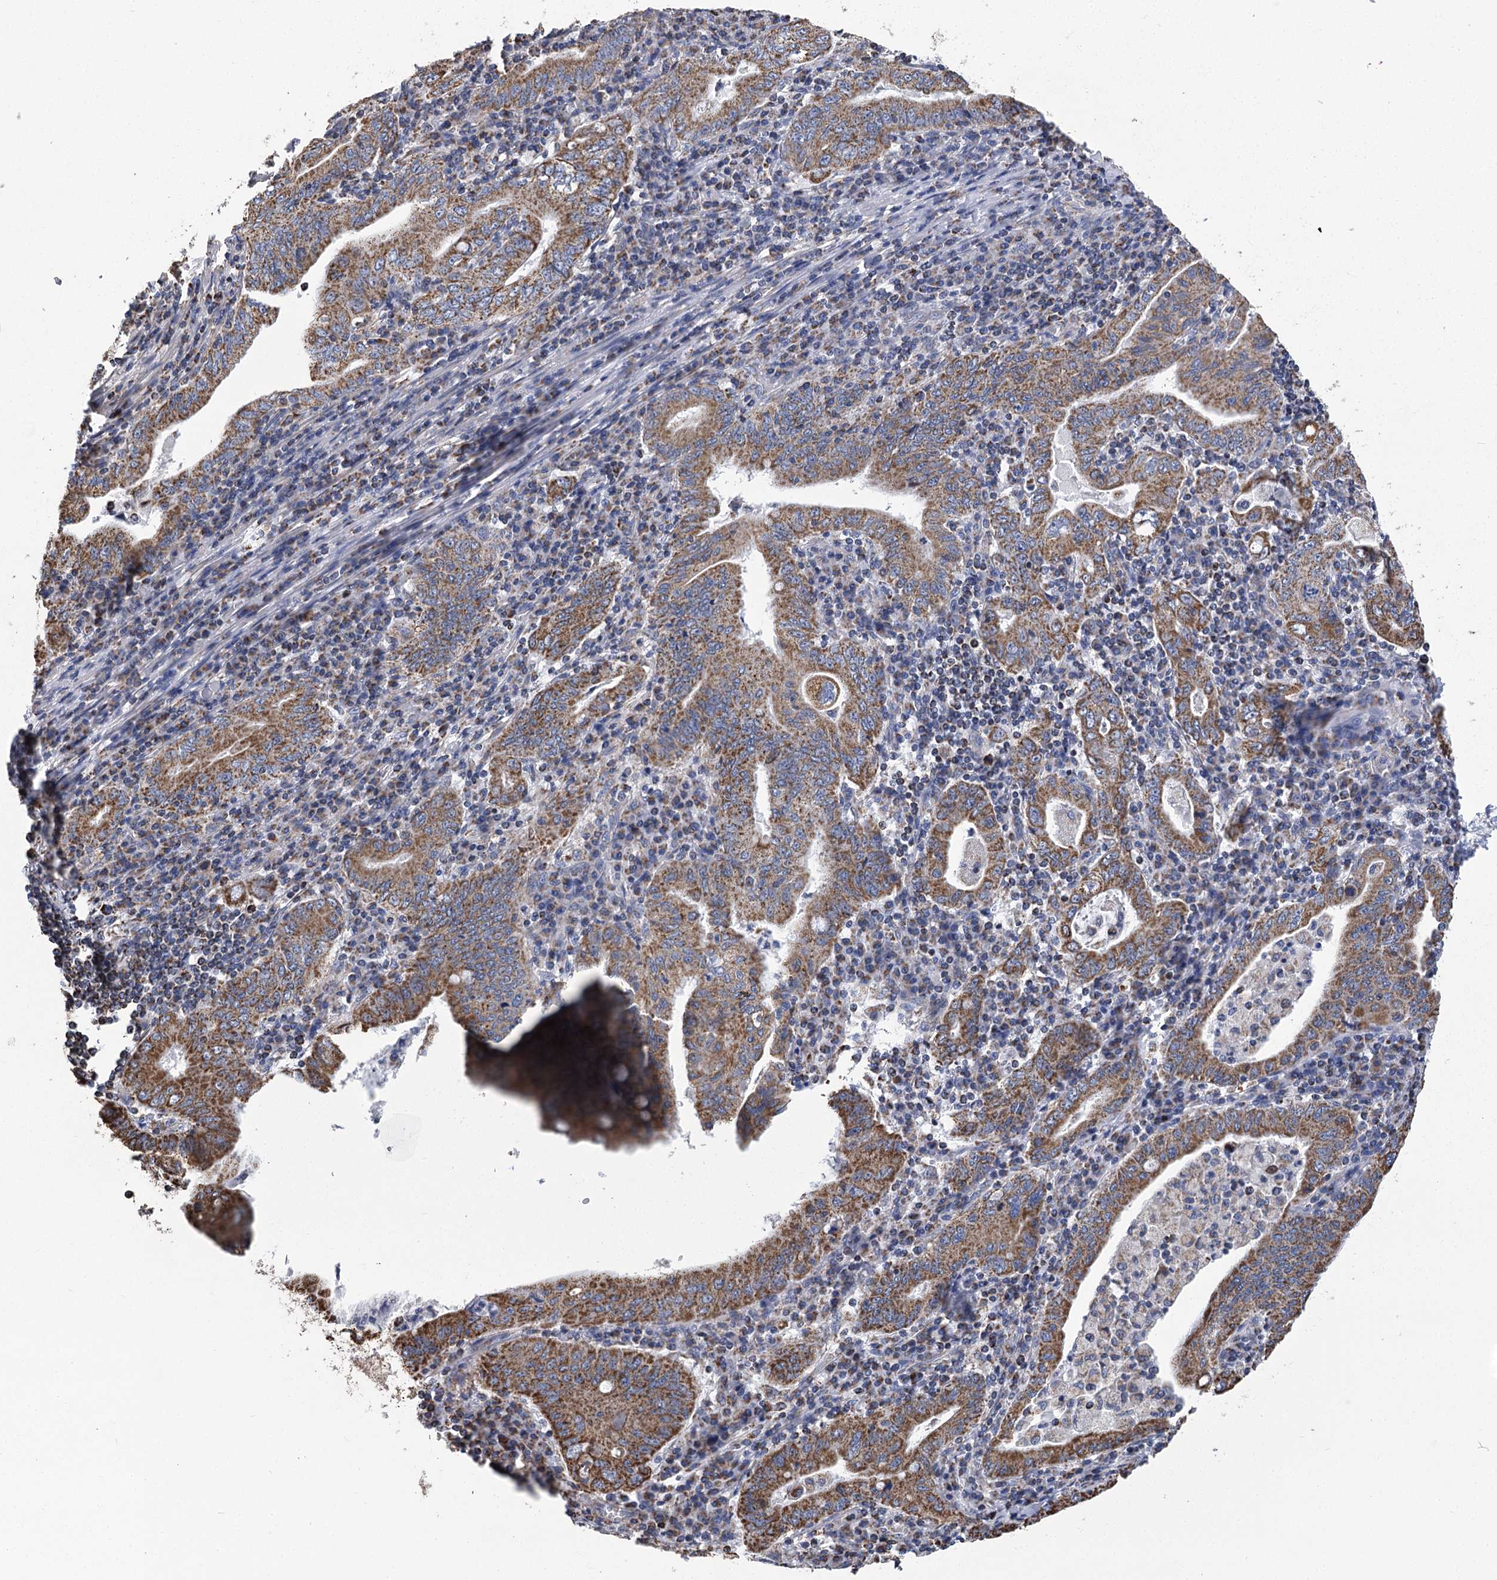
{"staining": {"intensity": "moderate", "quantity": ">75%", "location": "cytoplasmic/membranous"}, "tissue": "stomach cancer", "cell_type": "Tumor cells", "image_type": "cancer", "snomed": [{"axis": "morphology", "description": "Normal tissue, NOS"}, {"axis": "morphology", "description": "Adenocarcinoma, NOS"}, {"axis": "topography", "description": "Esophagus"}, {"axis": "topography", "description": "Stomach, upper"}, {"axis": "topography", "description": "Peripheral nerve tissue"}], "caption": "The immunohistochemical stain shows moderate cytoplasmic/membranous expression in tumor cells of stomach adenocarcinoma tissue.", "gene": "CCDC73", "patient": {"sex": "male", "age": 62}}